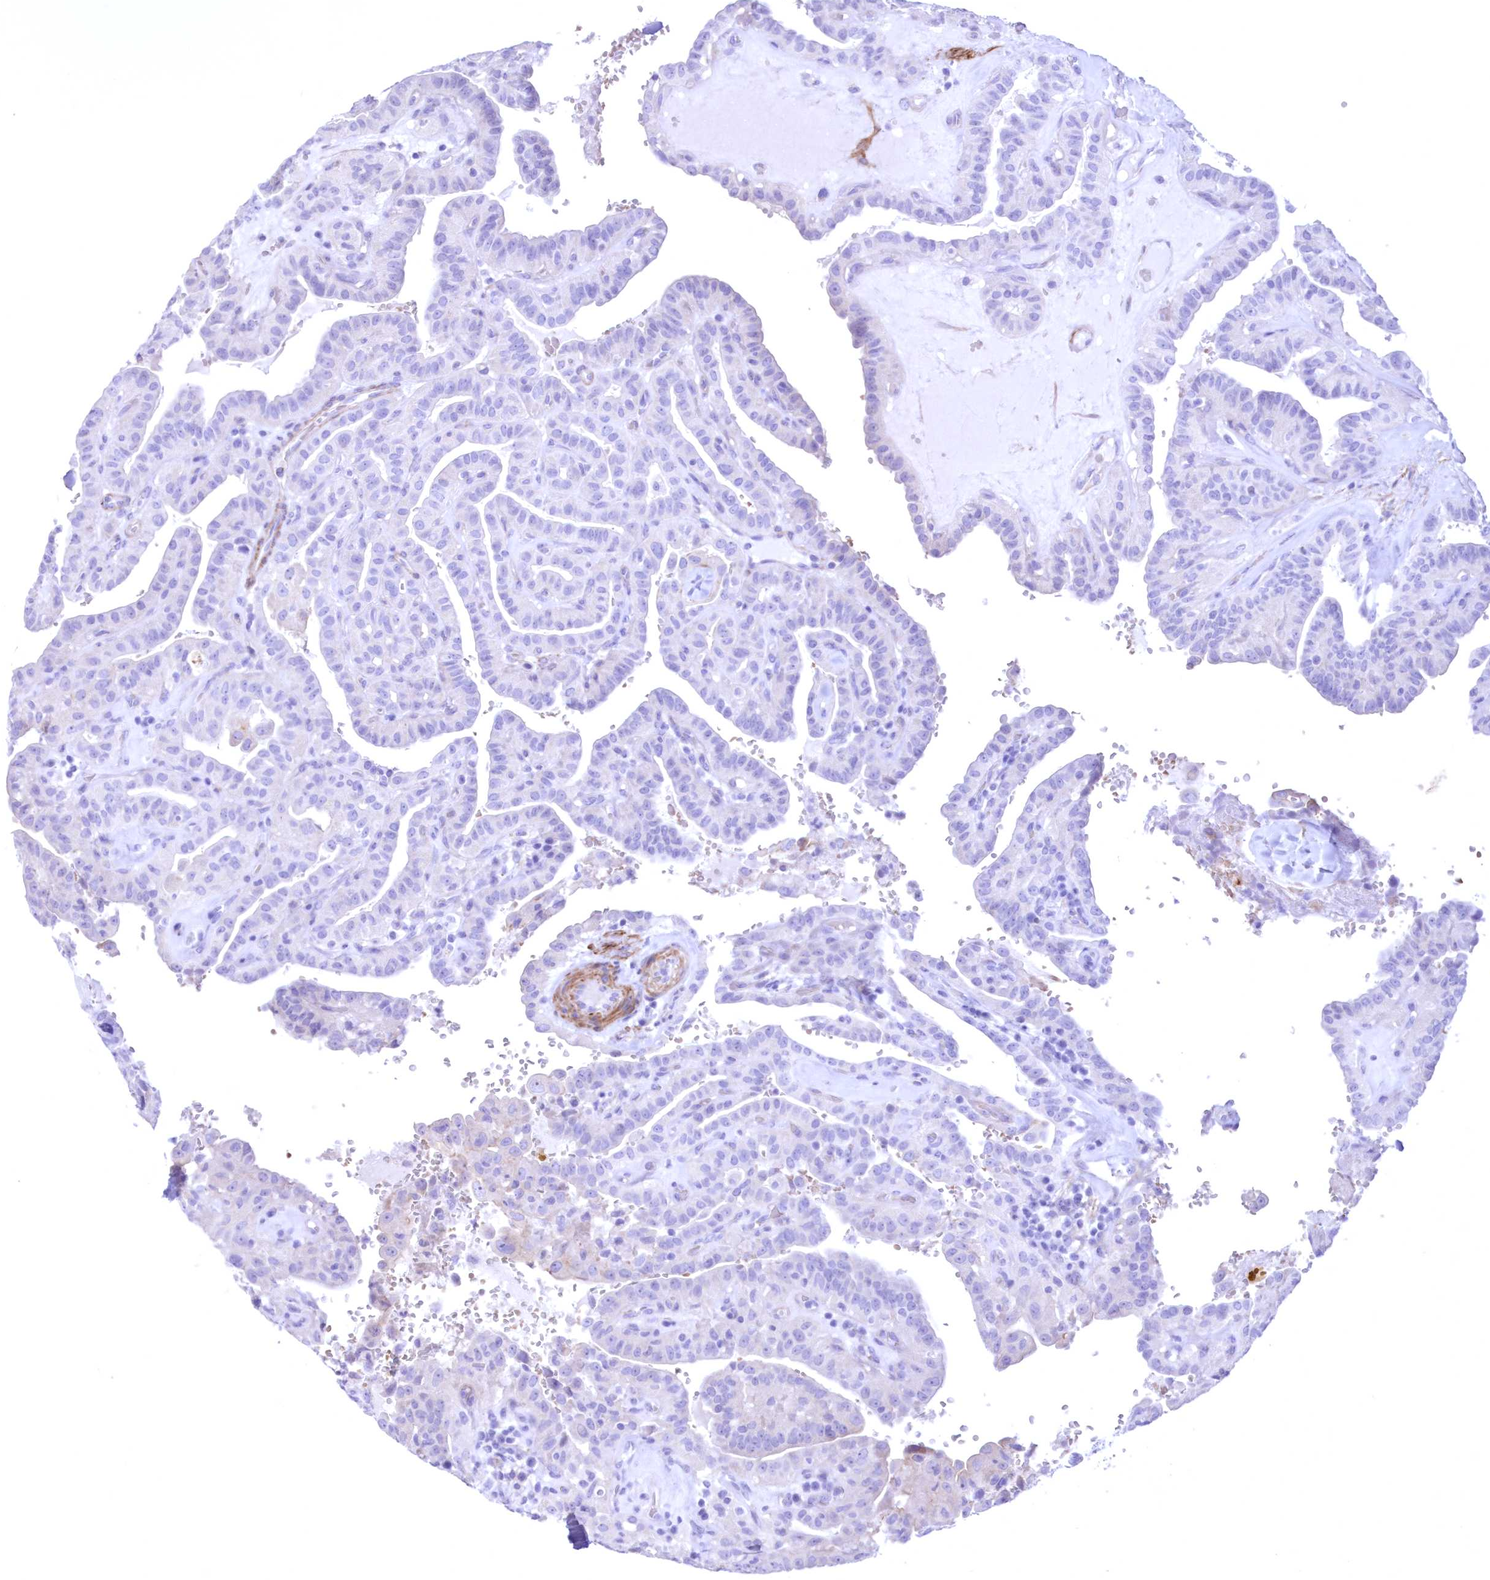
{"staining": {"intensity": "negative", "quantity": "none", "location": "none"}, "tissue": "thyroid cancer", "cell_type": "Tumor cells", "image_type": "cancer", "snomed": [{"axis": "morphology", "description": "Papillary adenocarcinoma, NOS"}, {"axis": "topography", "description": "Thyroid gland"}], "caption": "Human thyroid cancer stained for a protein using immunohistochemistry demonstrates no expression in tumor cells.", "gene": "WDR74", "patient": {"sex": "male", "age": 77}}